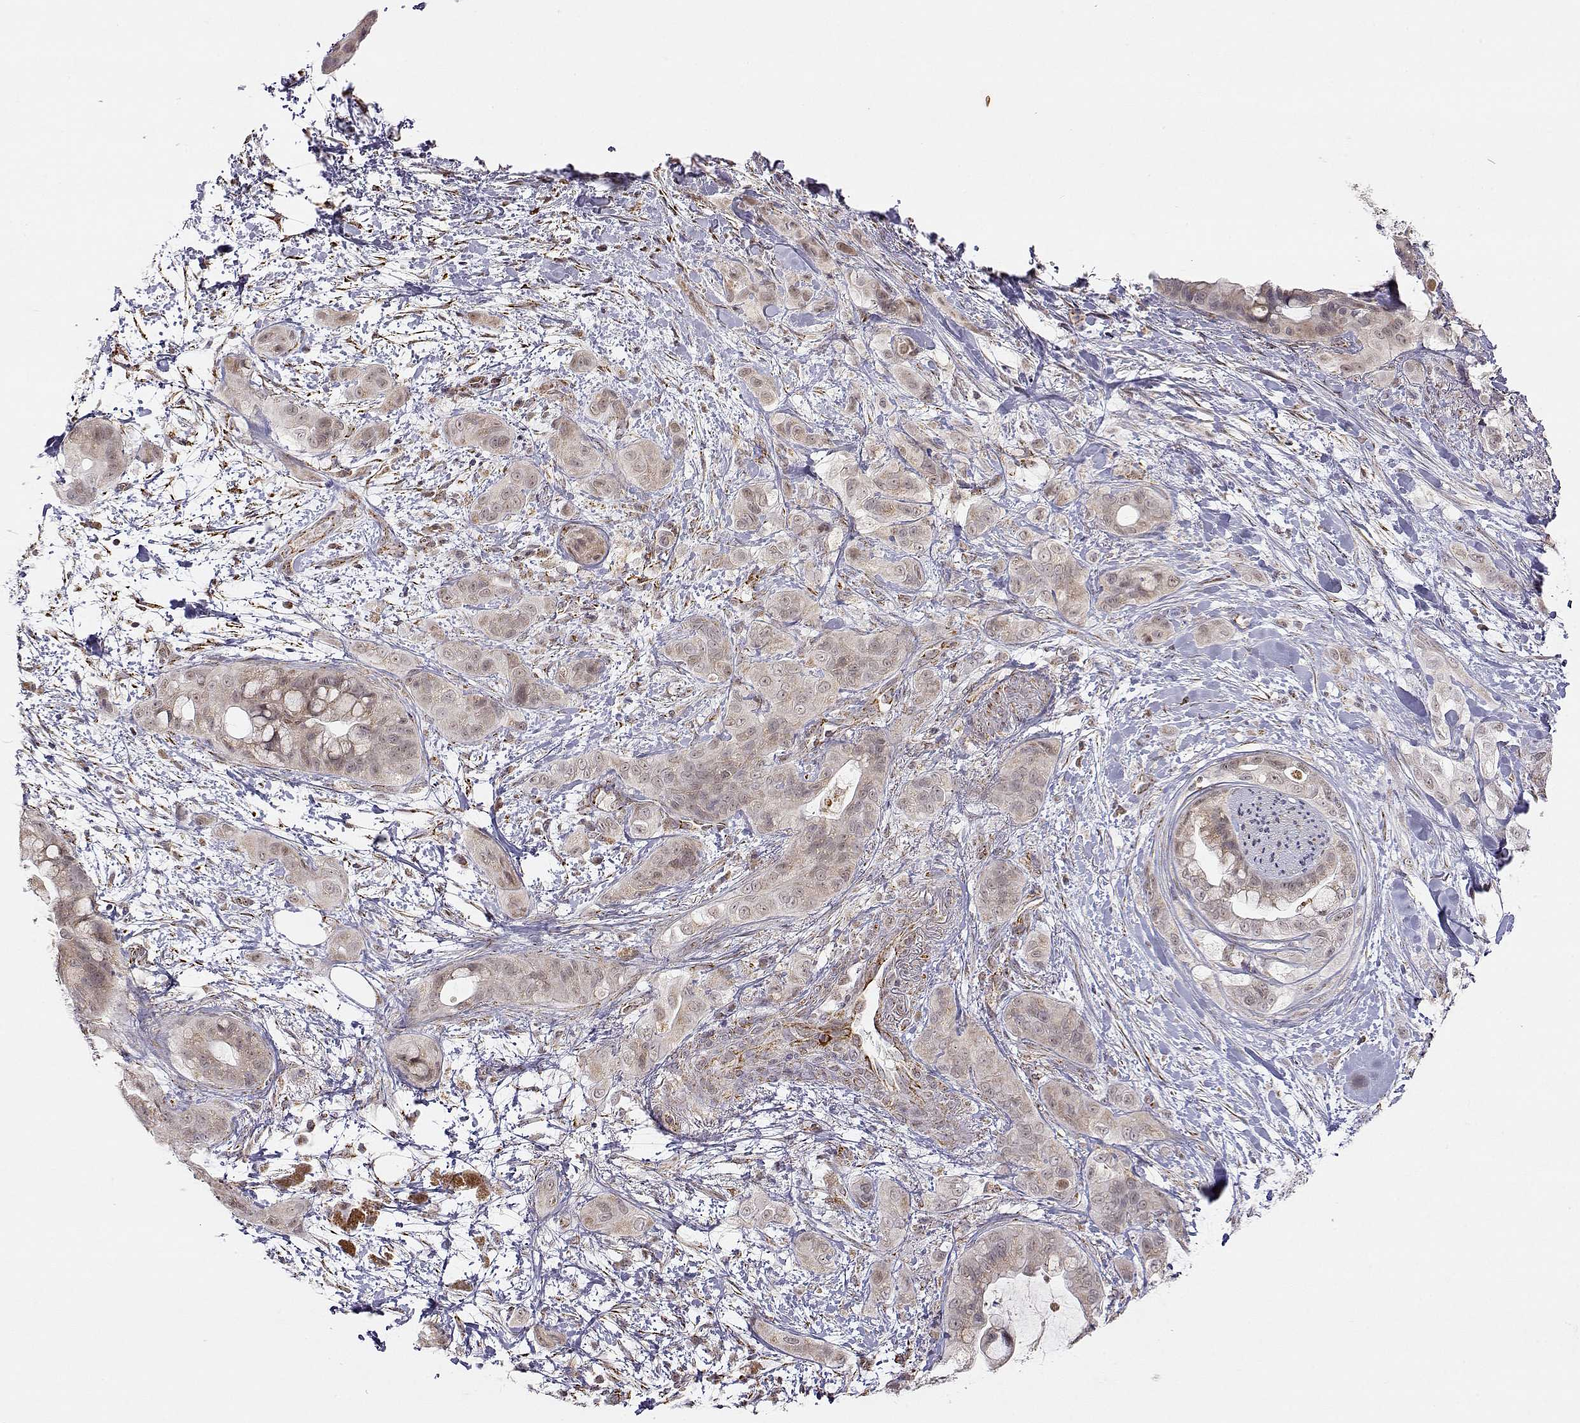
{"staining": {"intensity": "weak", "quantity": ">75%", "location": "cytoplasmic/membranous"}, "tissue": "pancreatic cancer", "cell_type": "Tumor cells", "image_type": "cancer", "snomed": [{"axis": "morphology", "description": "Adenocarcinoma, NOS"}, {"axis": "topography", "description": "Pancreas"}], "caption": "Immunohistochemical staining of human pancreatic cancer (adenocarcinoma) displays weak cytoplasmic/membranous protein expression in approximately >75% of tumor cells.", "gene": "EXOG", "patient": {"sex": "male", "age": 71}}